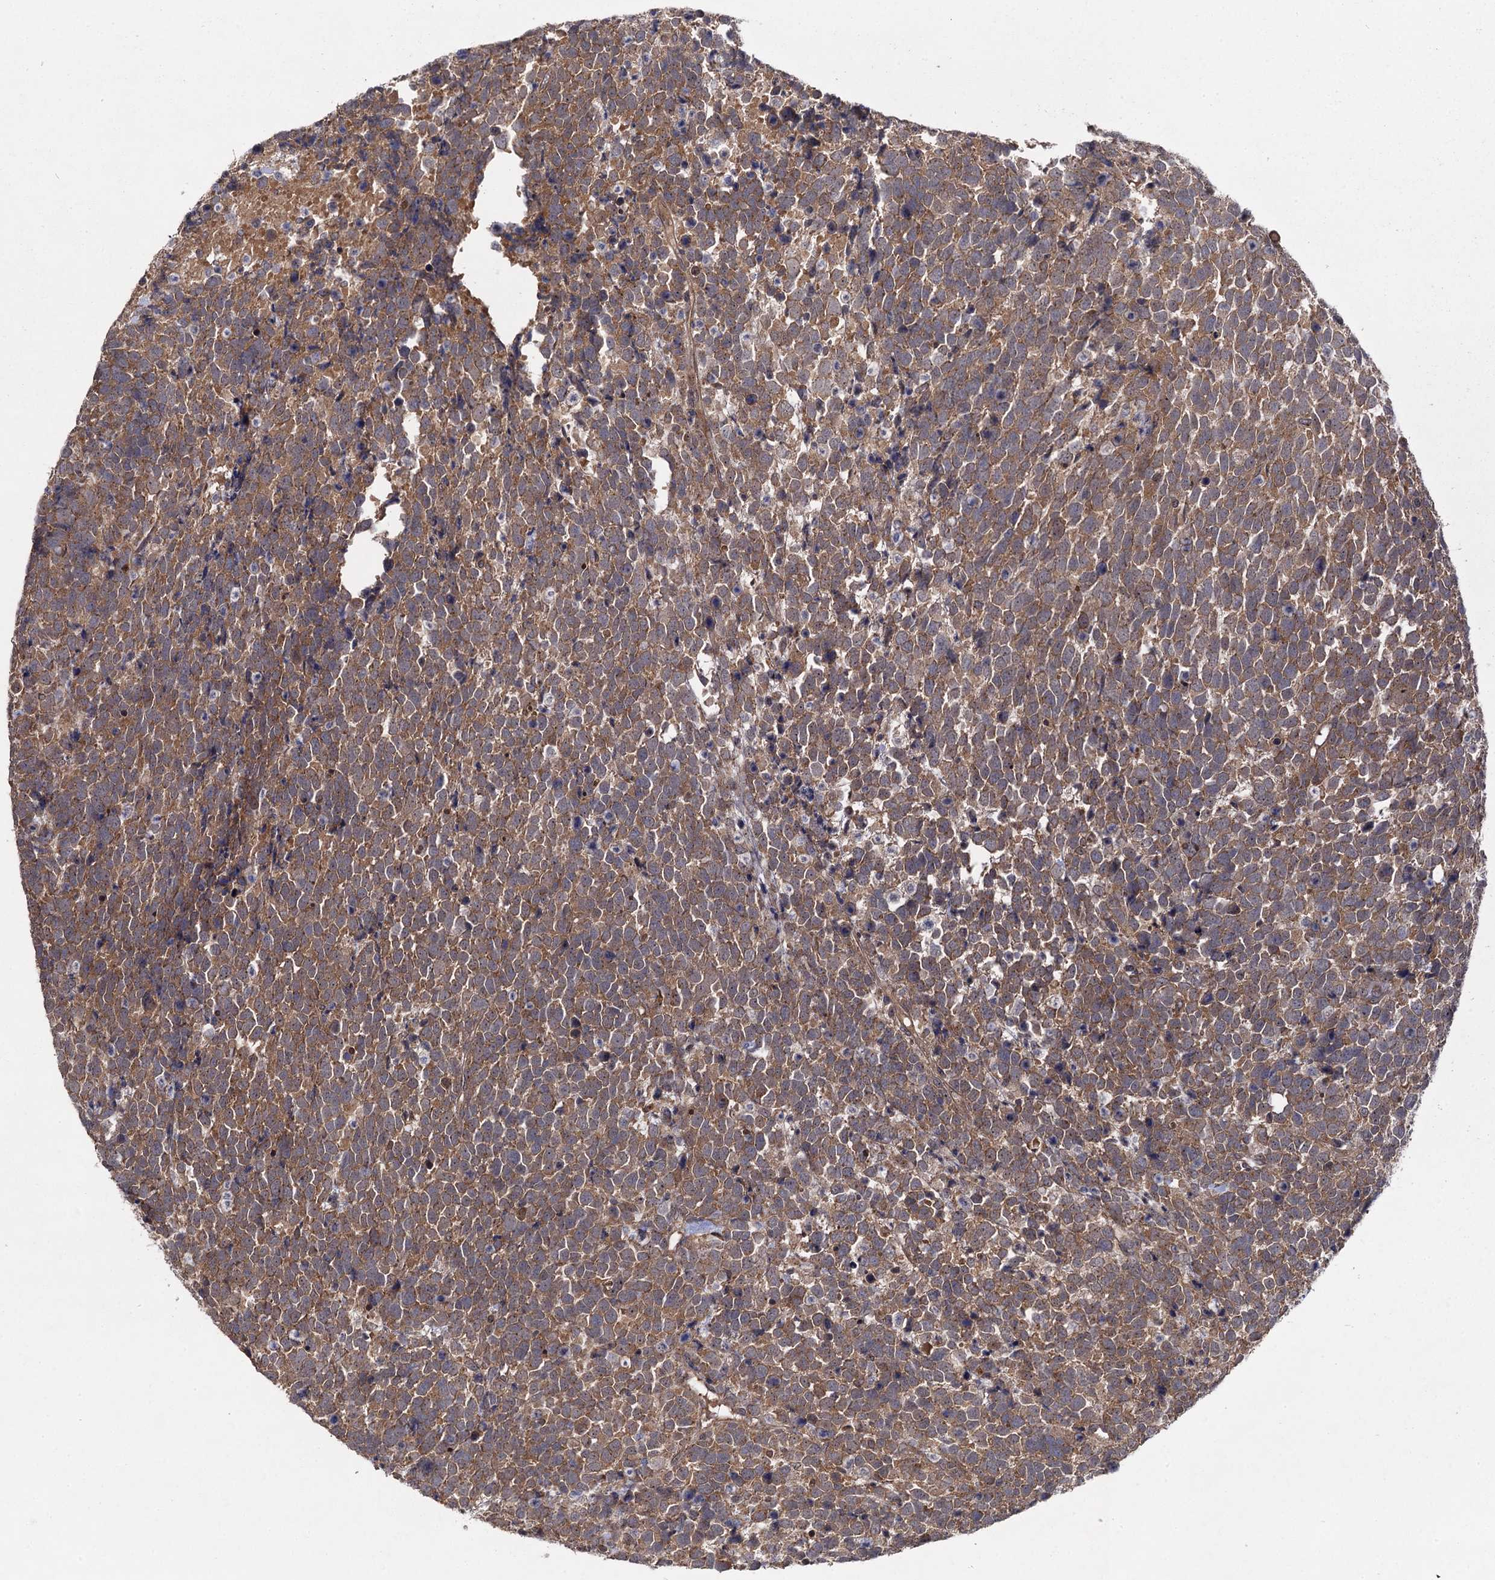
{"staining": {"intensity": "moderate", "quantity": ">75%", "location": "cytoplasmic/membranous"}, "tissue": "urothelial cancer", "cell_type": "Tumor cells", "image_type": "cancer", "snomed": [{"axis": "morphology", "description": "Urothelial carcinoma, High grade"}, {"axis": "topography", "description": "Urinary bladder"}], "caption": "Brown immunohistochemical staining in urothelial cancer shows moderate cytoplasmic/membranous staining in approximately >75% of tumor cells. Using DAB (3,3'-diaminobenzidine) (brown) and hematoxylin (blue) stains, captured at high magnification using brightfield microscopy.", "gene": "KXD1", "patient": {"sex": "female", "age": 82}}